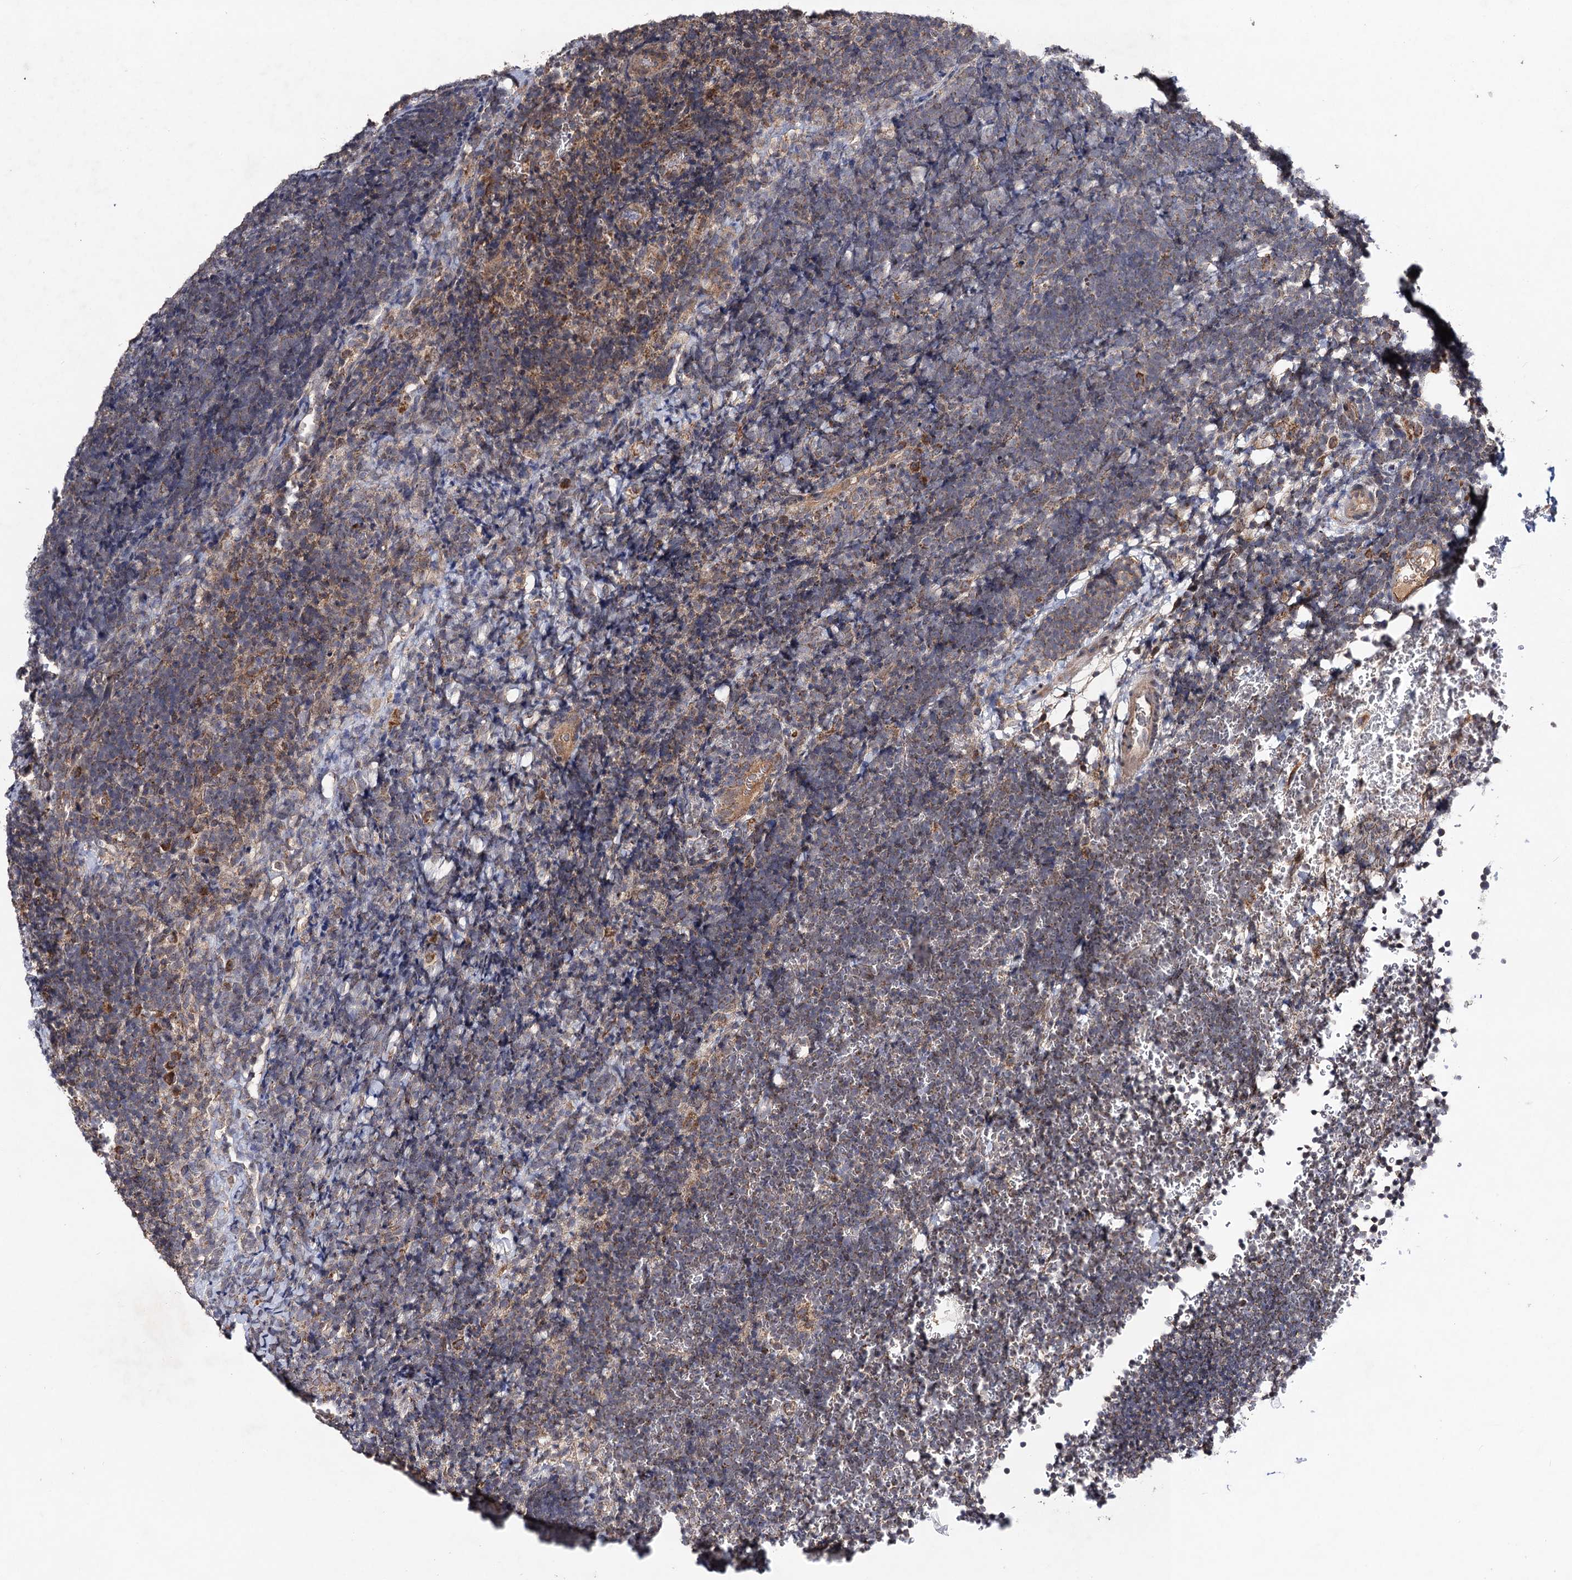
{"staining": {"intensity": "weak", "quantity": "<25%", "location": "cytoplasmic/membranous"}, "tissue": "lymphoma", "cell_type": "Tumor cells", "image_type": "cancer", "snomed": [{"axis": "morphology", "description": "Malignant lymphoma, non-Hodgkin's type, High grade"}, {"axis": "topography", "description": "Lymph node"}], "caption": "Immunohistochemistry (IHC) photomicrograph of human high-grade malignant lymphoma, non-Hodgkin's type stained for a protein (brown), which reveals no staining in tumor cells. The staining is performed using DAB brown chromogen with nuclei counter-stained in using hematoxylin.", "gene": "VPS37D", "patient": {"sex": "male", "age": 13}}